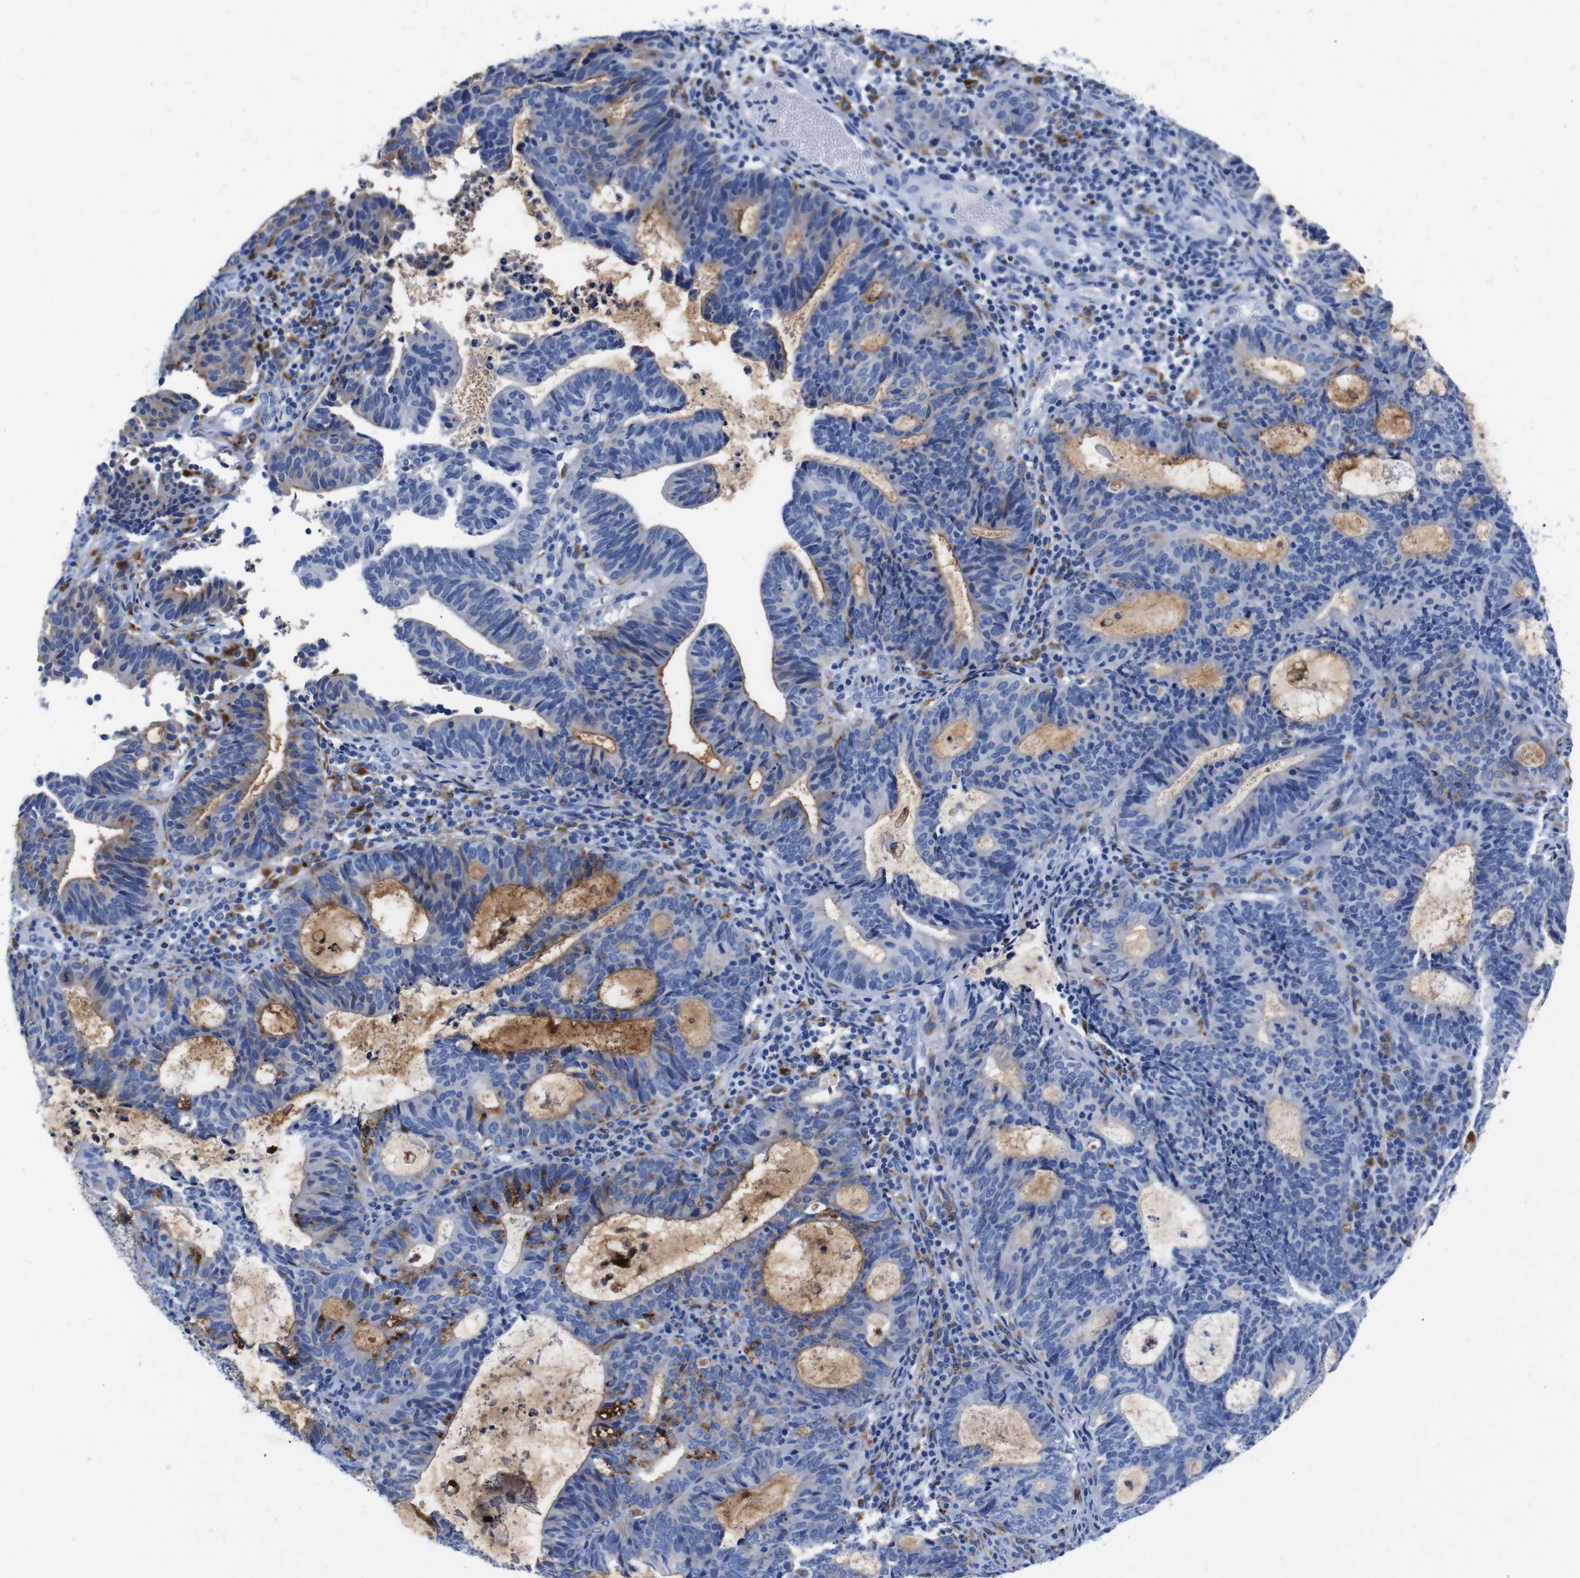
{"staining": {"intensity": "moderate", "quantity": "<25%", "location": "cytoplasmic/membranous"}, "tissue": "endometrial cancer", "cell_type": "Tumor cells", "image_type": "cancer", "snomed": [{"axis": "morphology", "description": "Adenocarcinoma, NOS"}, {"axis": "topography", "description": "Uterus"}], "caption": "Protein expression analysis of endometrial cancer demonstrates moderate cytoplasmic/membranous positivity in about <25% of tumor cells. The protein of interest is stained brown, and the nuclei are stained in blue (DAB (3,3'-diaminobenzidine) IHC with brightfield microscopy, high magnification).", "gene": "HLA-DMB", "patient": {"sex": "female", "age": 83}}